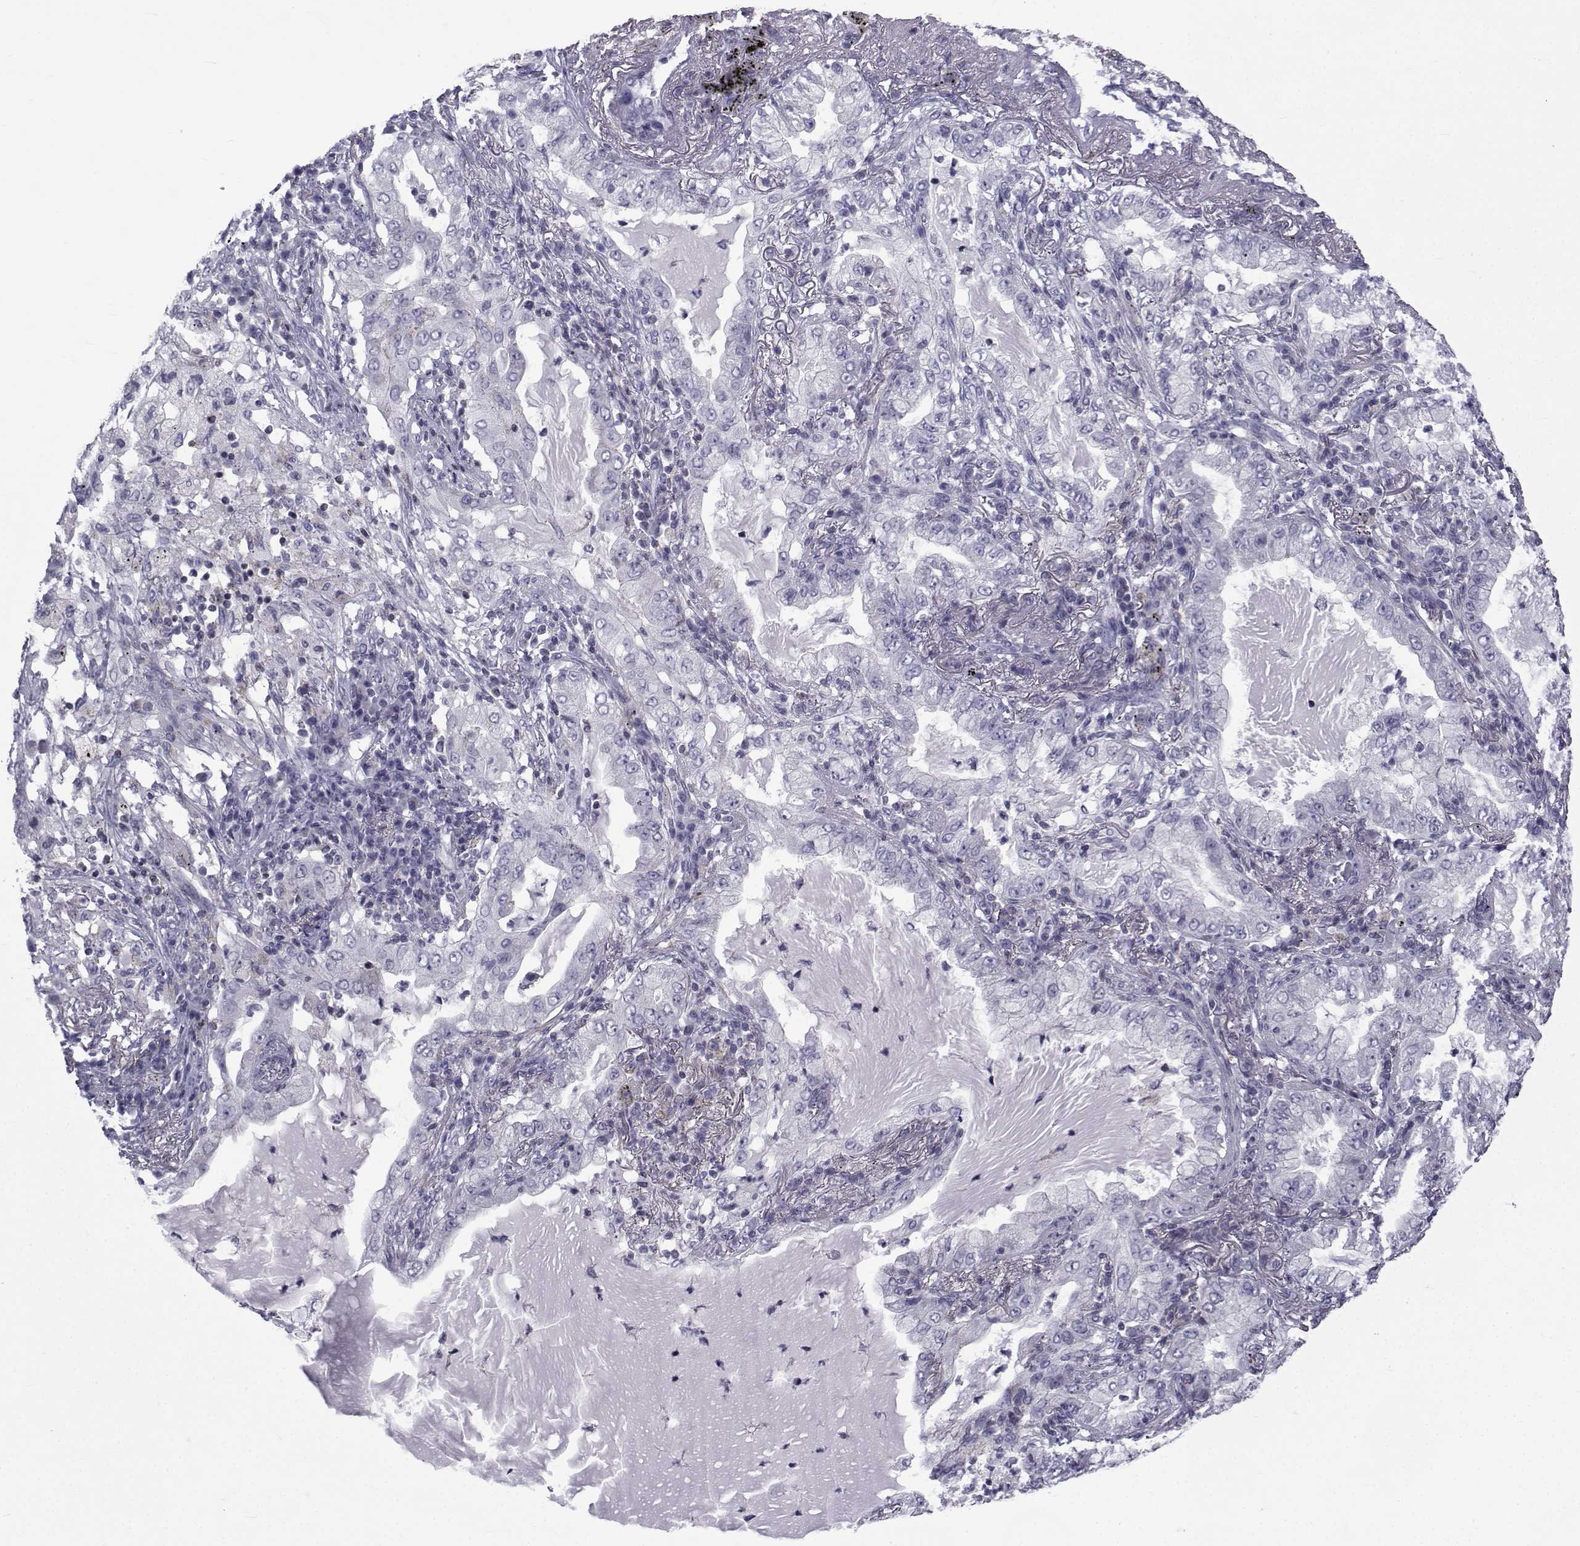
{"staining": {"intensity": "negative", "quantity": "none", "location": "none"}, "tissue": "lung cancer", "cell_type": "Tumor cells", "image_type": "cancer", "snomed": [{"axis": "morphology", "description": "Adenocarcinoma, NOS"}, {"axis": "topography", "description": "Lung"}], "caption": "A photomicrograph of human lung cancer (adenocarcinoma) is negative for staining in tumor cells. (DAB IHC, high magnification).", "gene": "PDE6H", "patient": {"sex": "female", "age": 73}}